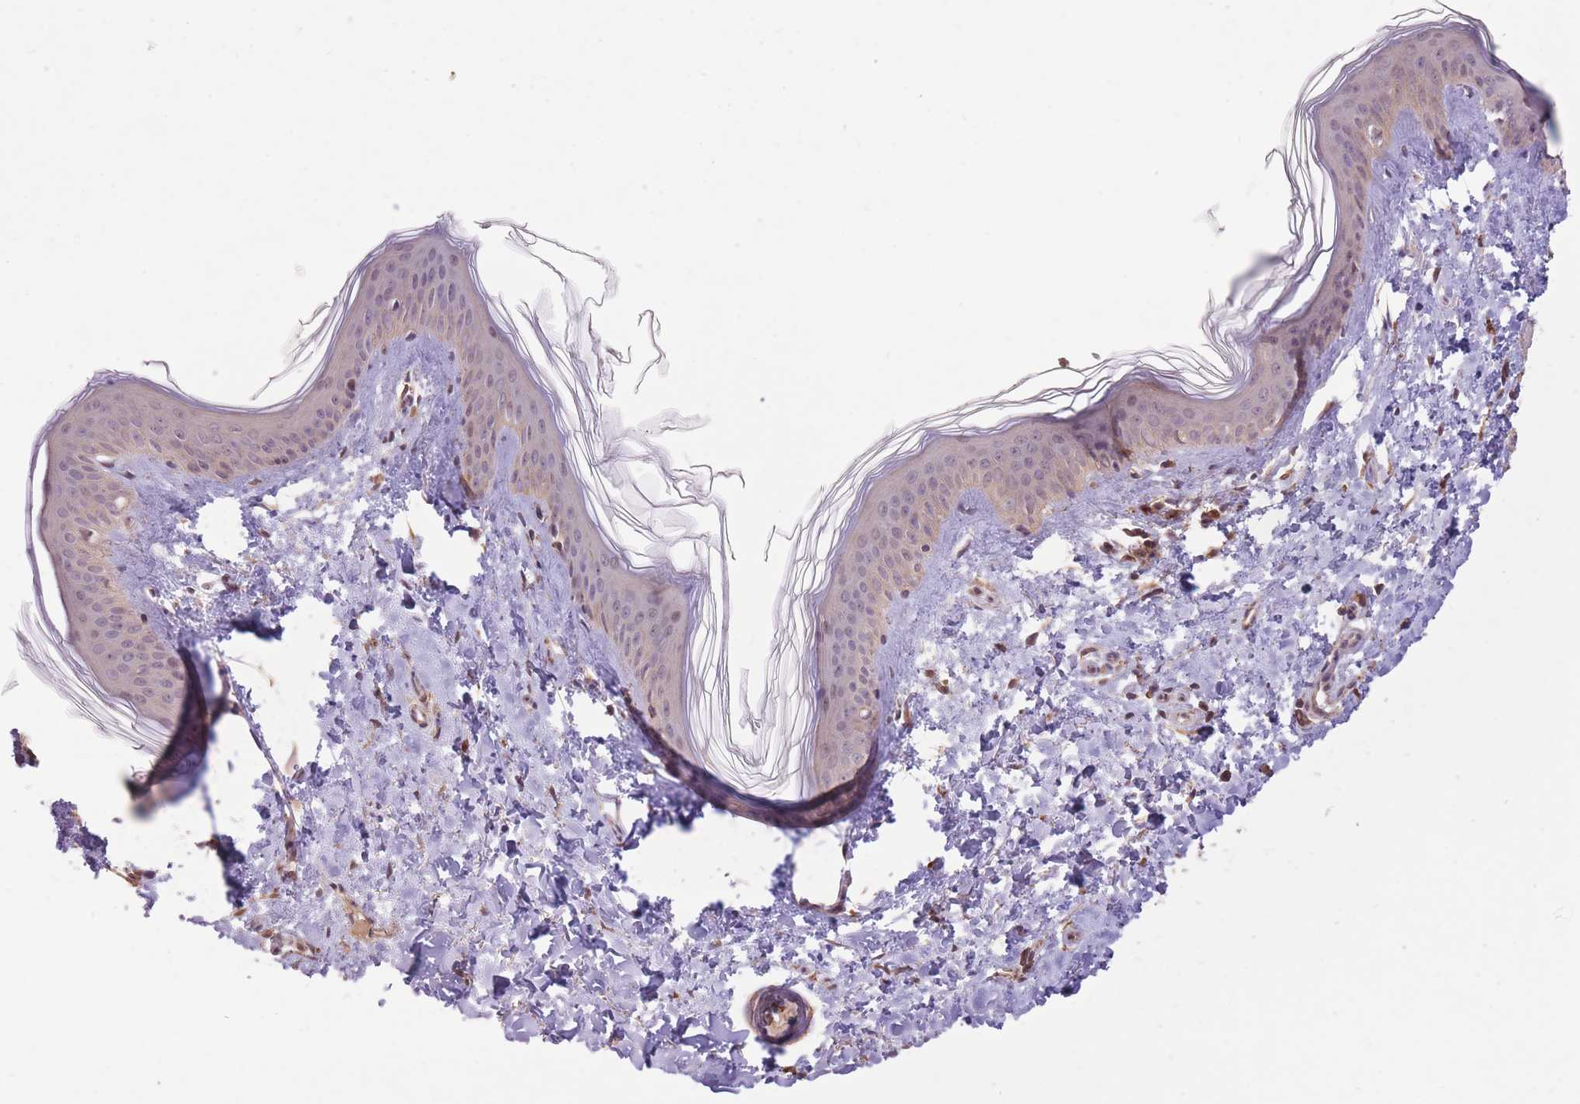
{"staining": {"intensity": "moderate", "quantity": ">75%", "location": "cytoplasmic/membranous"}, "tissue": "skin", "cell_type": "Fibroblasts", "image_type": "normal", "snomed": [{"axis": "morphology", "description": "Normal tissue, NOS"}, {"axis": "topography", "description": "Skin"}], "caption": "This image exhibits immunohistochemistry staining of benign human skin, with medium moderate cytoplasmic/membranous staining in about >75% of fibroblasts.", "gene": "POLR3F", "patient": {"sex": "female", "age": 41}}